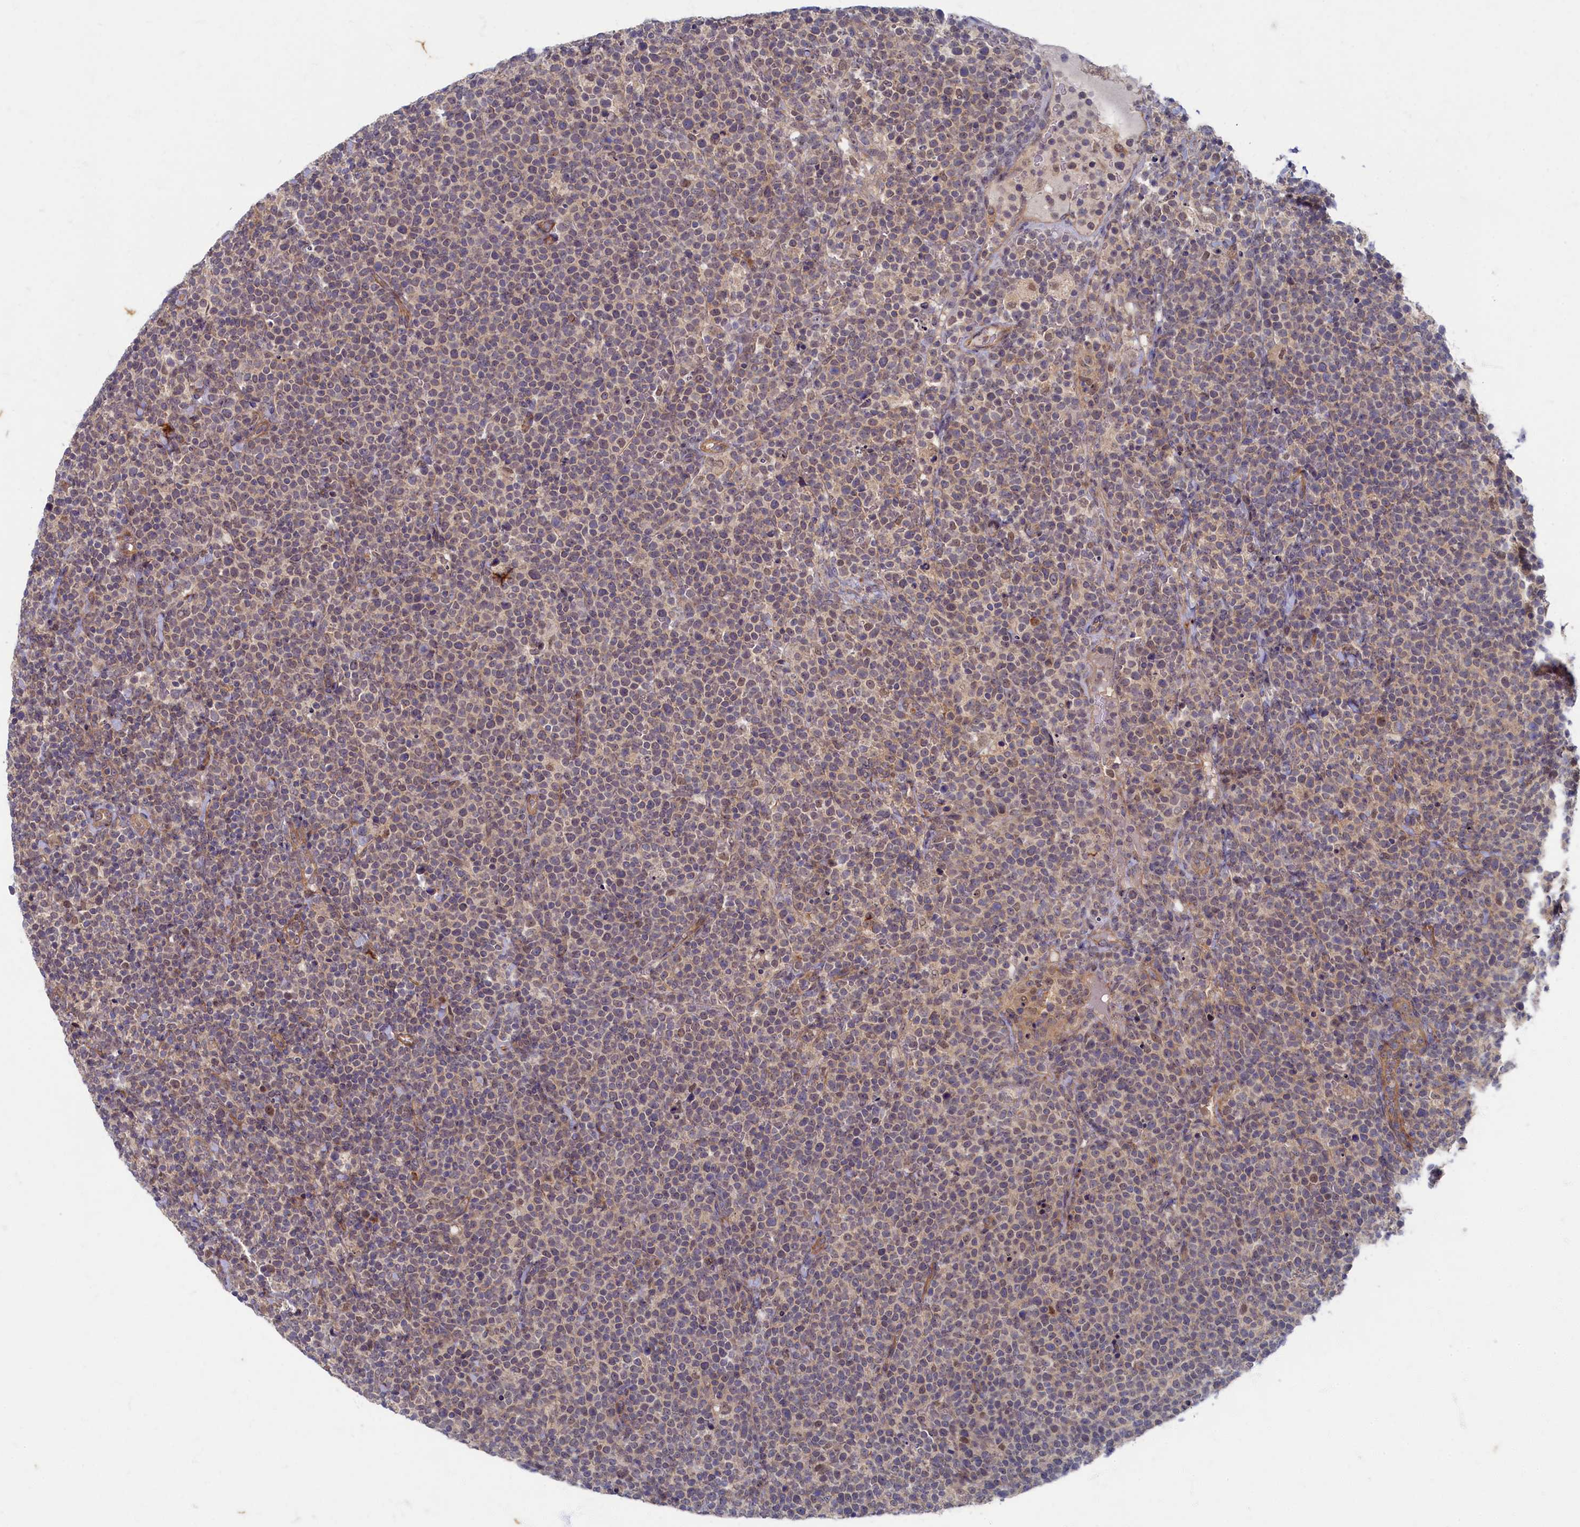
{"staining": {"intensity": "weak", "quantity": "<25%", "location": "cytoplasmic/membranous"}, "tissue": "lymphoma", "cell_type": "Tumor cells", "image_type": "cancer", "snomed": [{"axis": "morphology", "description": "Malignant lymphoma, non-Hodgkin's type, High grade"}, {"axis": "topography", "description": "Lymph node"}], "caption": "A high-resolution image shows immunohistochemistry (IHC) staining of lymphoma, which displays no significant staining in tumor cells.", "gene": "WDR59", "patient": {"sex": "male", "age": 61}}